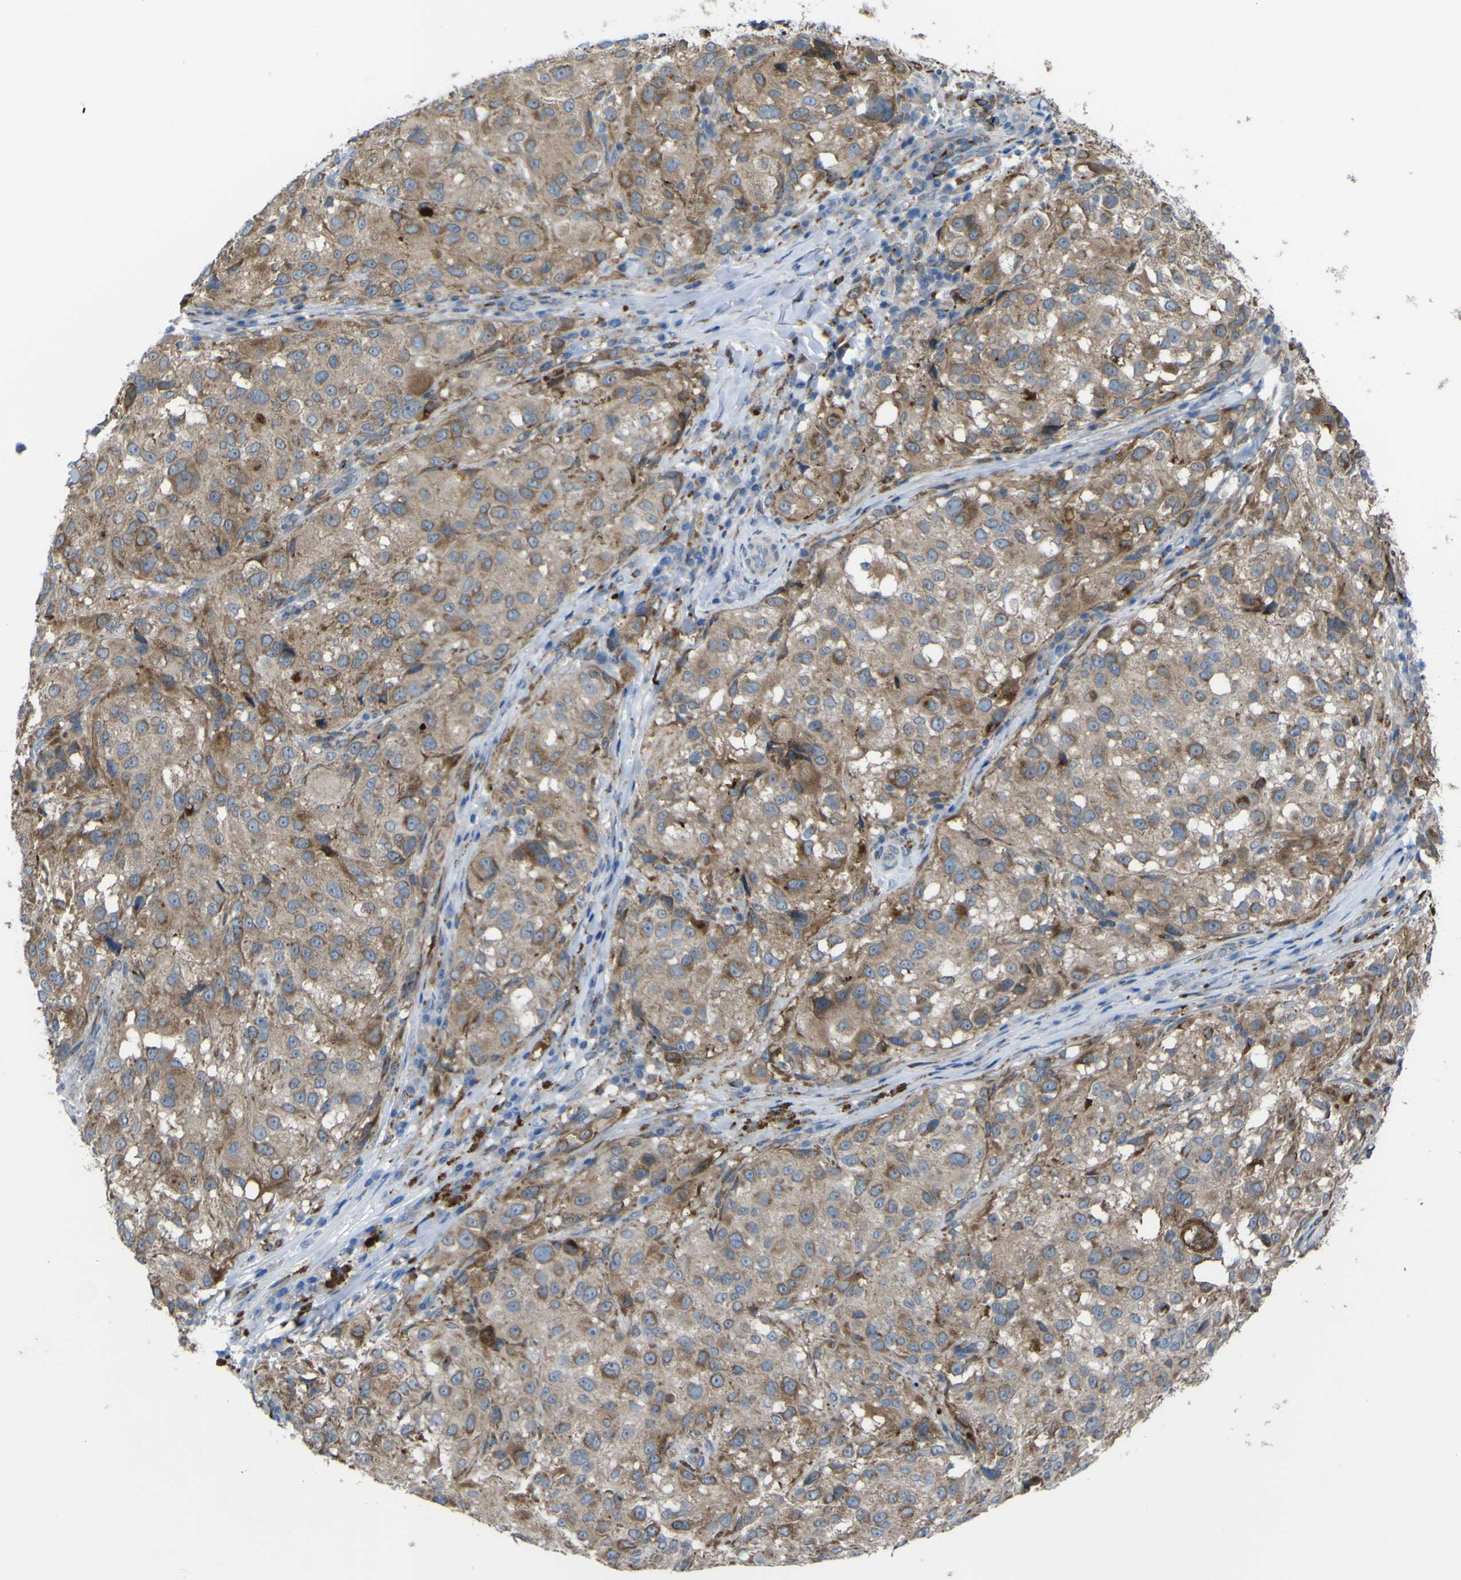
{"staining": {"intensity": "moderate", "quantity": ">75%", "location": "cytoplasmic/membranous"}, "tissue": "melanoma", "cell_type": "Tumor cells", "image_type": "cancer", "snomed": [{"axis": "morphology", "description": "Necrosis, NOS"}, {"axis": "morphology", "description": "Malignant melanoma, NOS"}, {"axis": "topography", "description": "Skin"}], "caption": "Malignant melanoma tissue reveals moderate cytoplasmic/membranous positivity in approximately >75% of tumor cells, visualized by immunohistochemistry.", "gene": "CST3", "patient": {"sex": "female", "age": 87}}